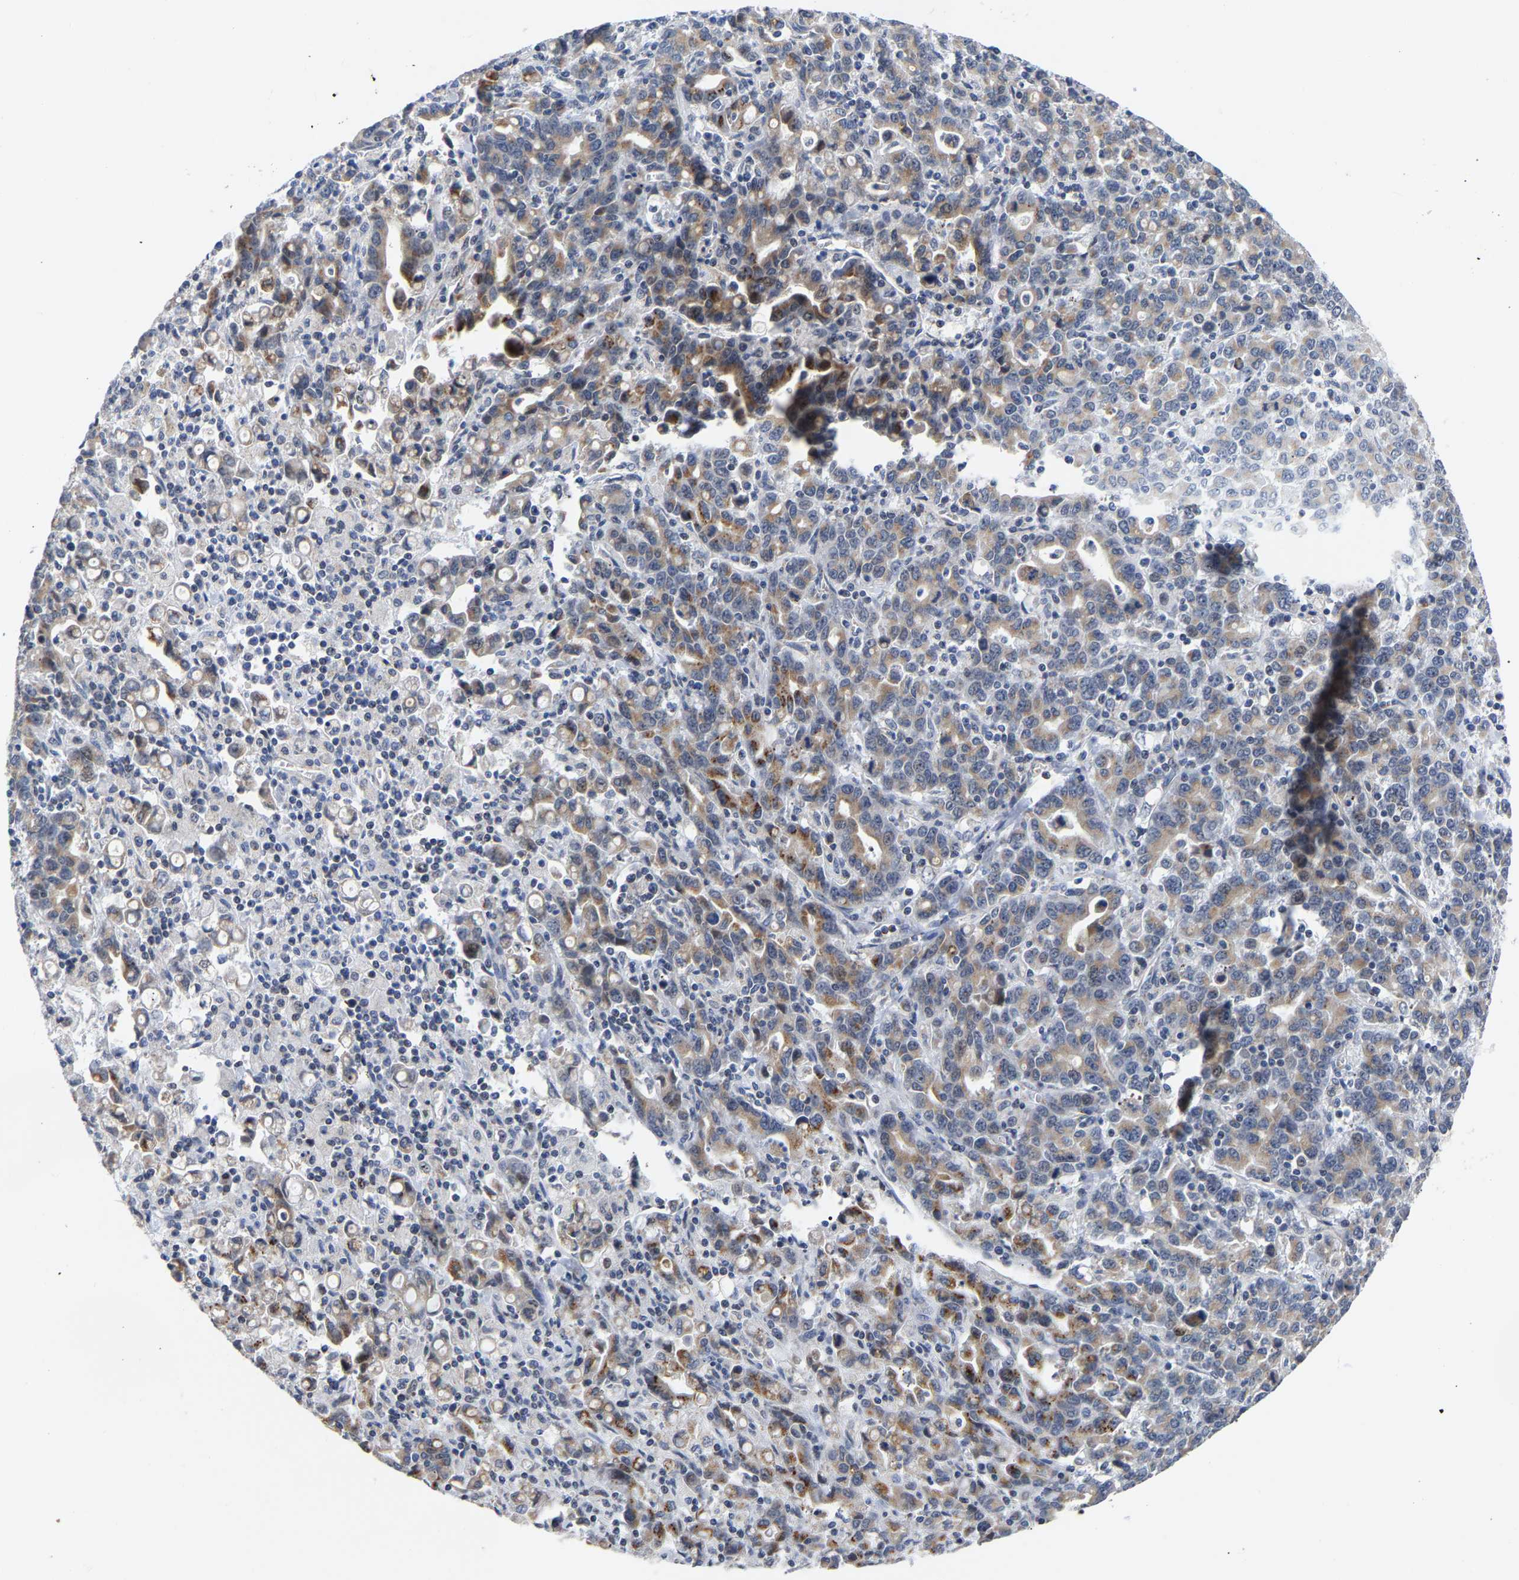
{"staining": {"intensity": "moderate", "quantity": "25%-75%", "location": "cytoplasmic/membranous"}, "tissue": "stomach cancer", "cell_type": "Tumor cells", "image_type": "cancer", "snomed": [{"axis": "morphology", "description": "Adenocarcinoma, NOS"}, {"axis": "topography", "description": "Stomach, upper"}], "caption": "Immunohistochemistry of human stomach cancer reveals medium levels of moderate cytoplasmic/membranous positivity in approximately 25%-75% of tumor cells.", "gene": "PCNT", "patient": {"sex": "male", "age": 69}}